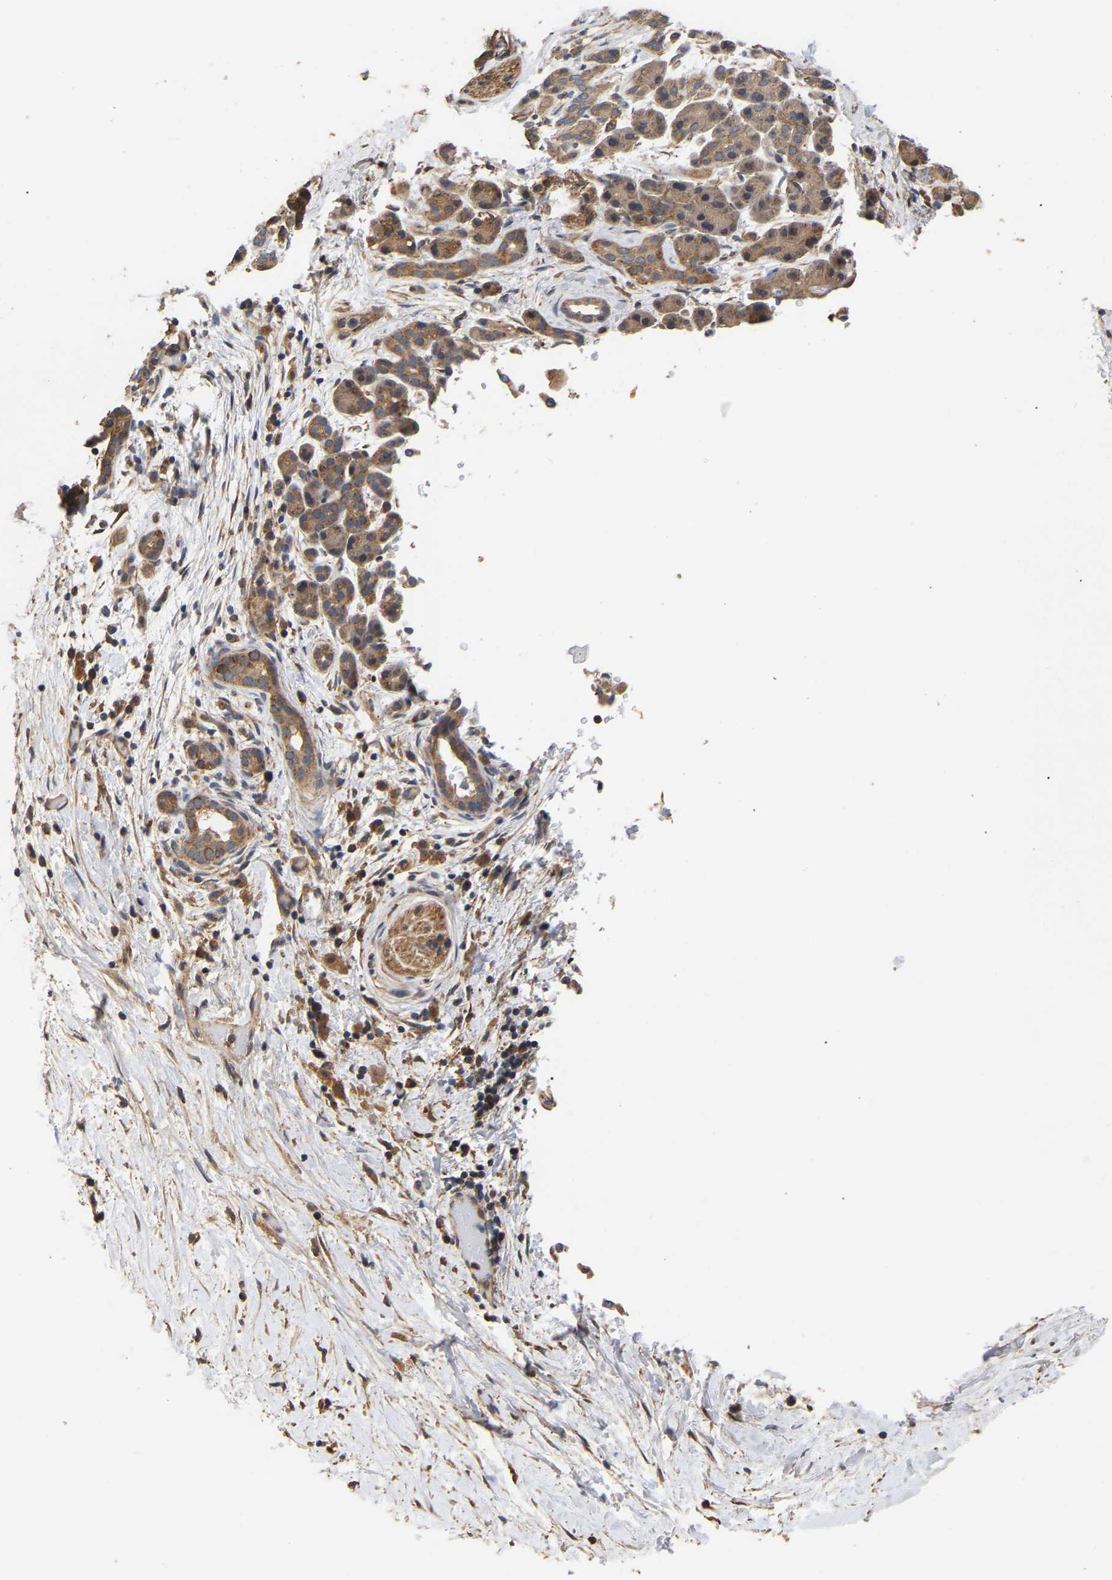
{"staining": {"intensity": "moderate", "quantity": ">75%", "location": "cytoplasmic/membranous"}, "tissue": "pancreatic cancer", "cell_type": "Tumor cells", "image_type": "cancer", "snomed": [{"axis": "morphology", "description": "Adenocarcinoma, NOS"}, {"axis": "topography", "description": "Pancreas"}], "caption": "Pancreatic cancer tissue demonstrates moderate cytoplasmic/membranous positivity in about >75% of tumor cells", "gene": "ZNF26", "patient": {"sex": "male", "age": 55}}